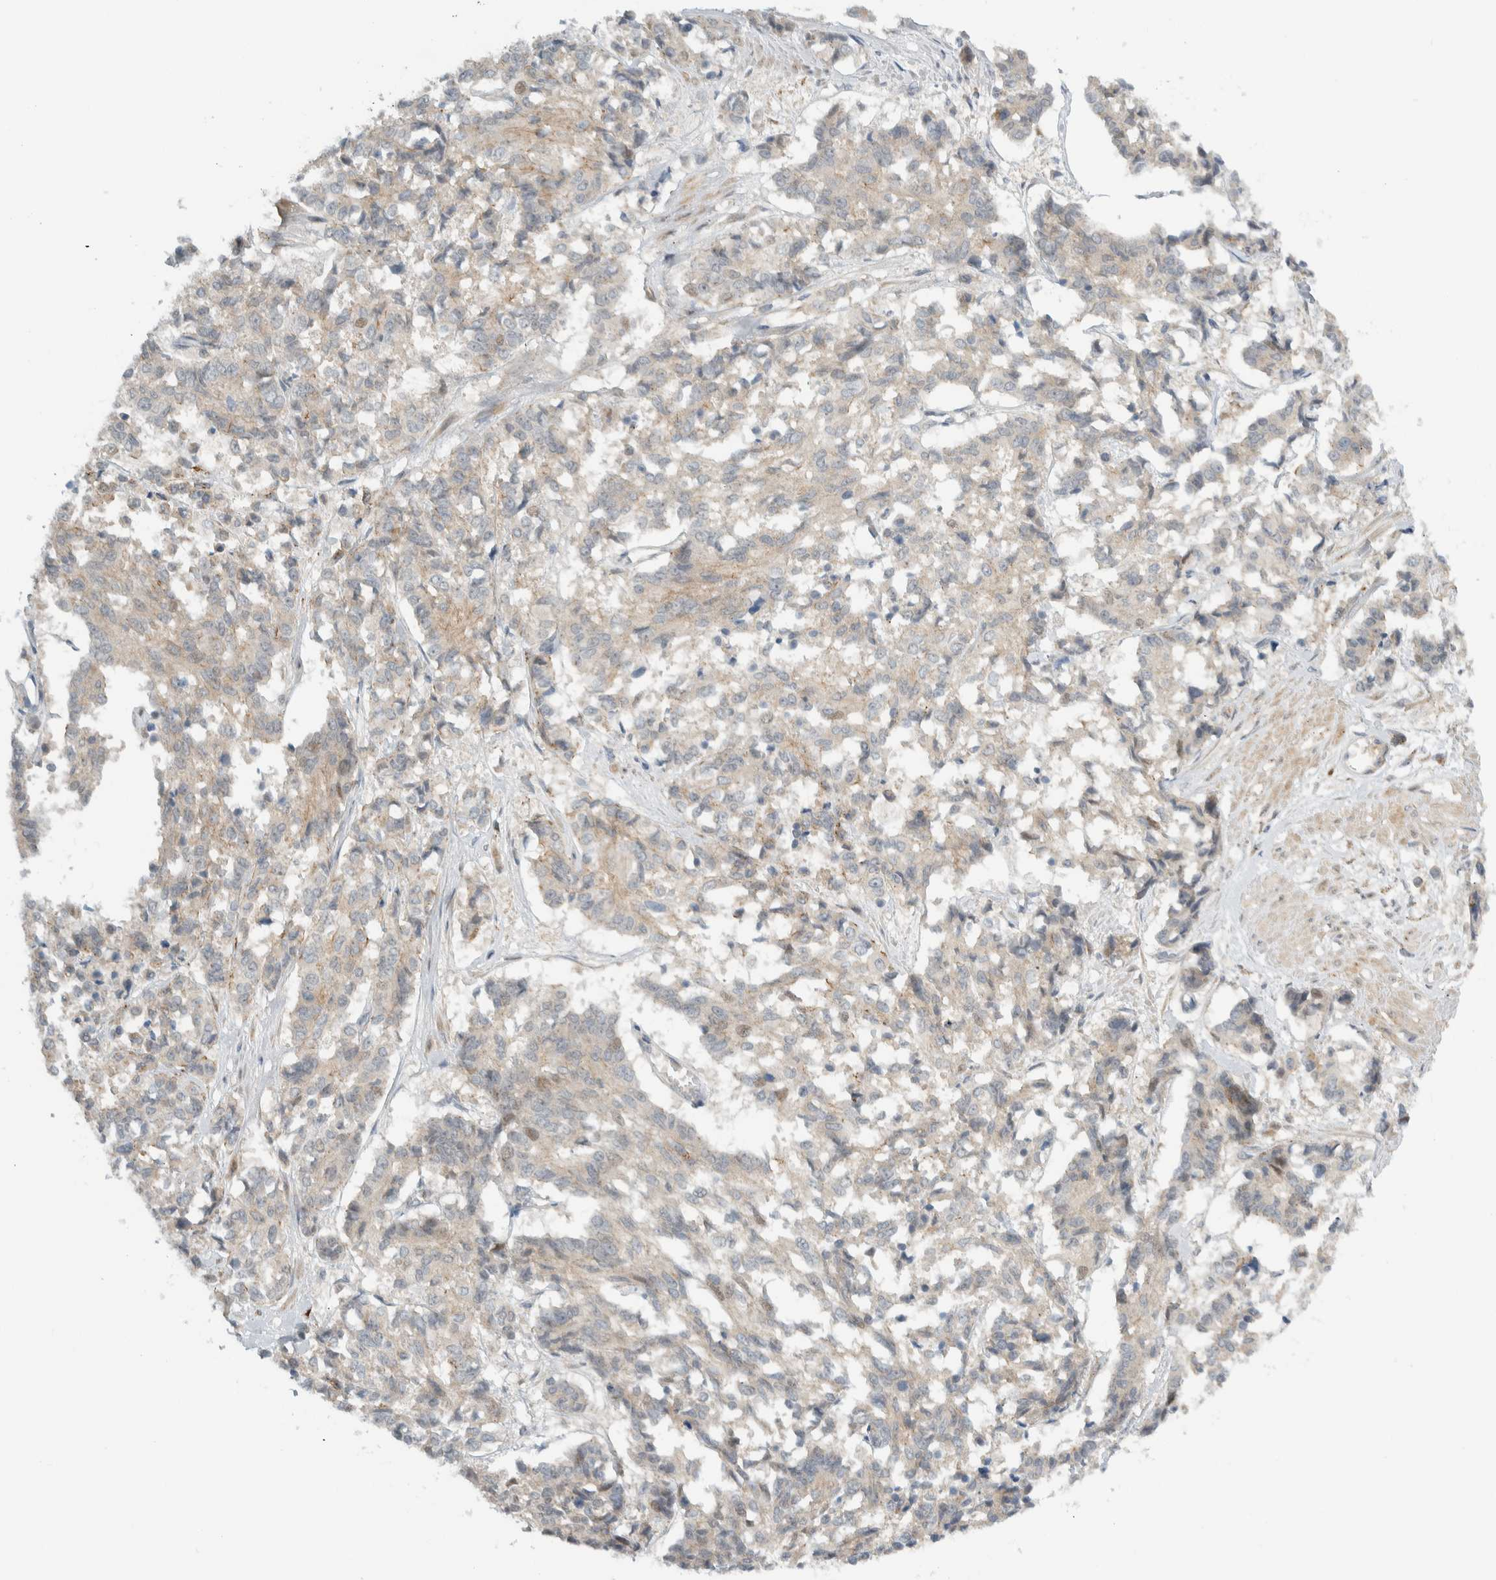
{"staining": {"intensity": "weak", "quantity": "<25%", "location": "cytoplasmic/membranous"}, "tissue": "cervical cancer", "cell_type": "Tumor cells", "image_type": "cancer", "snomed": [{"axis": "morphology", "description": "Squamous cell carcinoma, NOS"}, {"axis": "topography", "description": "Cervix"}], "caption": "Immunohistochemistry (IHC) histopathology image of neoplastic tissue: human squamous cell carcinoma (cervical) stained with DAB reveals no significant protein staining in tumor cells.", "gene": "MPRIP", "patient": {"sex": "female", "age": 35}}